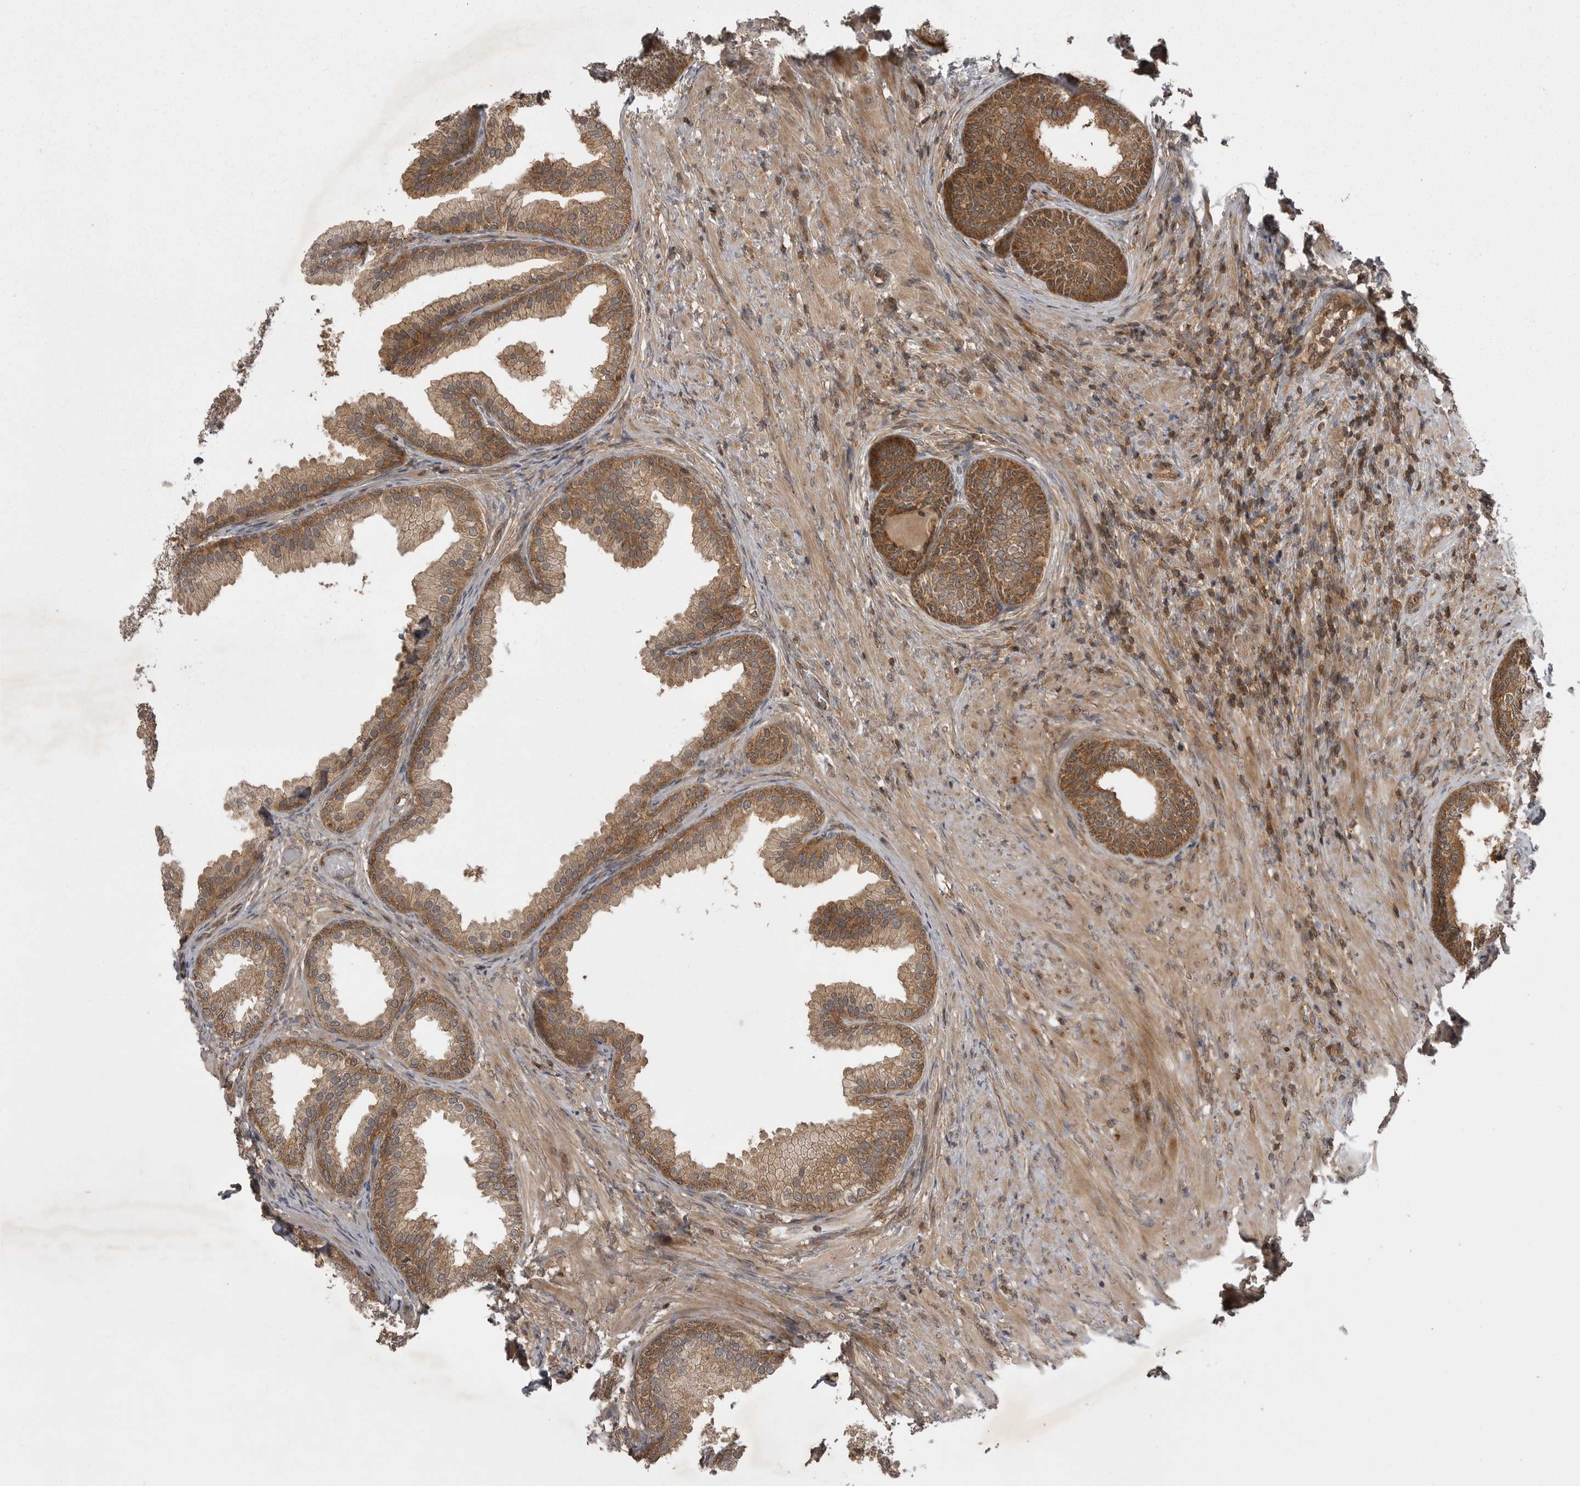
{"staining": {"intensity": "strong", "quantity": ">75%", "location": "cytoplasmic/membranous"}, "tissue": "prostate", "cell_type": "Glandular cells", "image_type": "normal", "snomed": [{"axis": "morphology", "description": "Normal tissue, NOS"}, {"axis": "topography", "description": "Prostate"}], "caption": "This histopathology image shows immunohistochemistry (IHC) staining of normal human prostate, with high strong cytoplasmic/membranous staining in approximately >75% of glandular cells.", "gene": "STK24", "patient": {"sex": "male", "age": 76}}